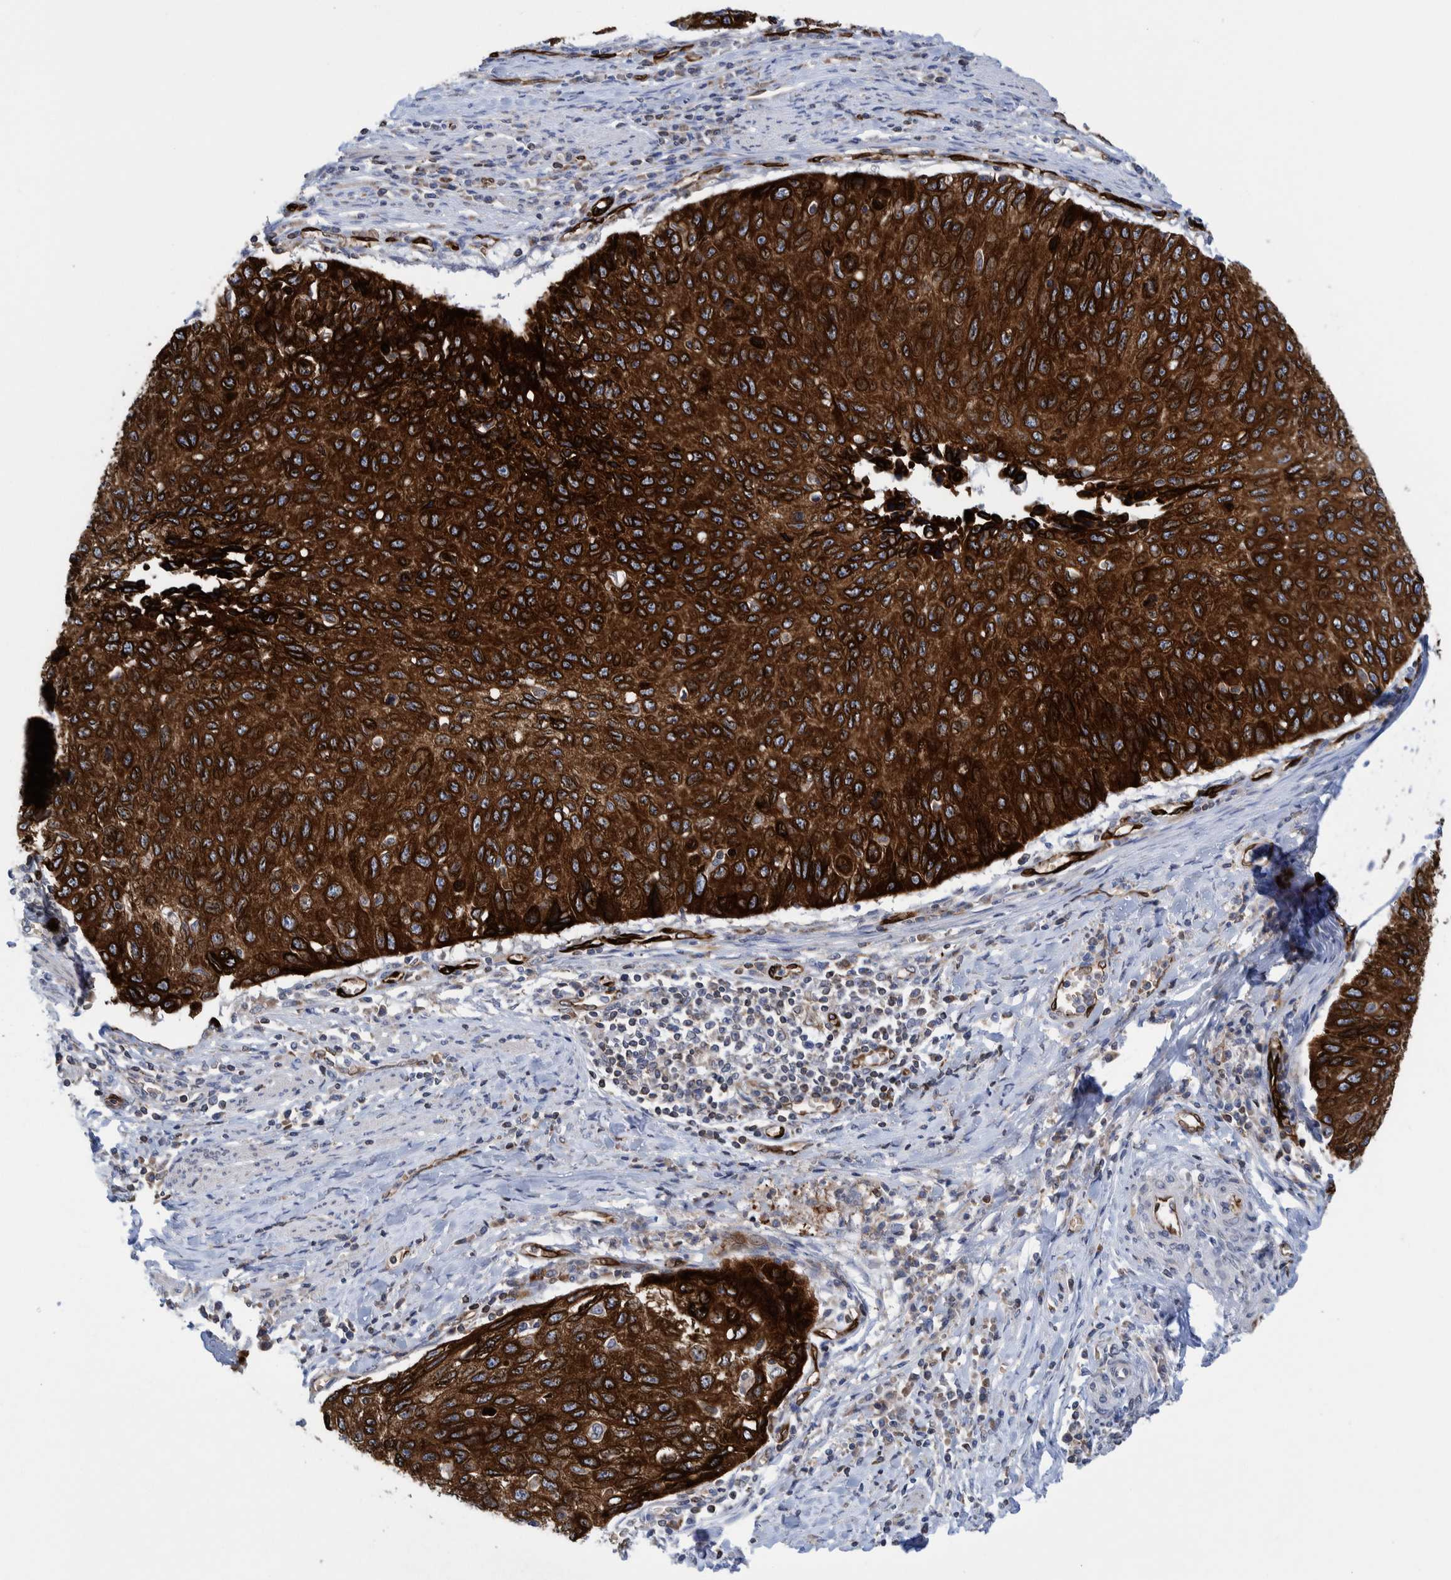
{"staining": {"intensity": "strong", "quantity": ">75%", "location": "cytoplasmic/membranous"}, "tissue": "cervical cancer", "cell_type": "Tumor cells", "image_type": "cancer", "snomed": [{"axis": "morphology", "description": "Squamous cell carcinoma, NOS"}, {"axis": "topography", "description": "Cervix"}], "caption": "Strong cytoplasmic/membranous positivity for a protein is seen in about >75% of tumor cells of squamous cell carcinoma (cervical) using immunohistochemistry.", "gene": "THEM6", "patient": {"sex": "female", "age": 53}}